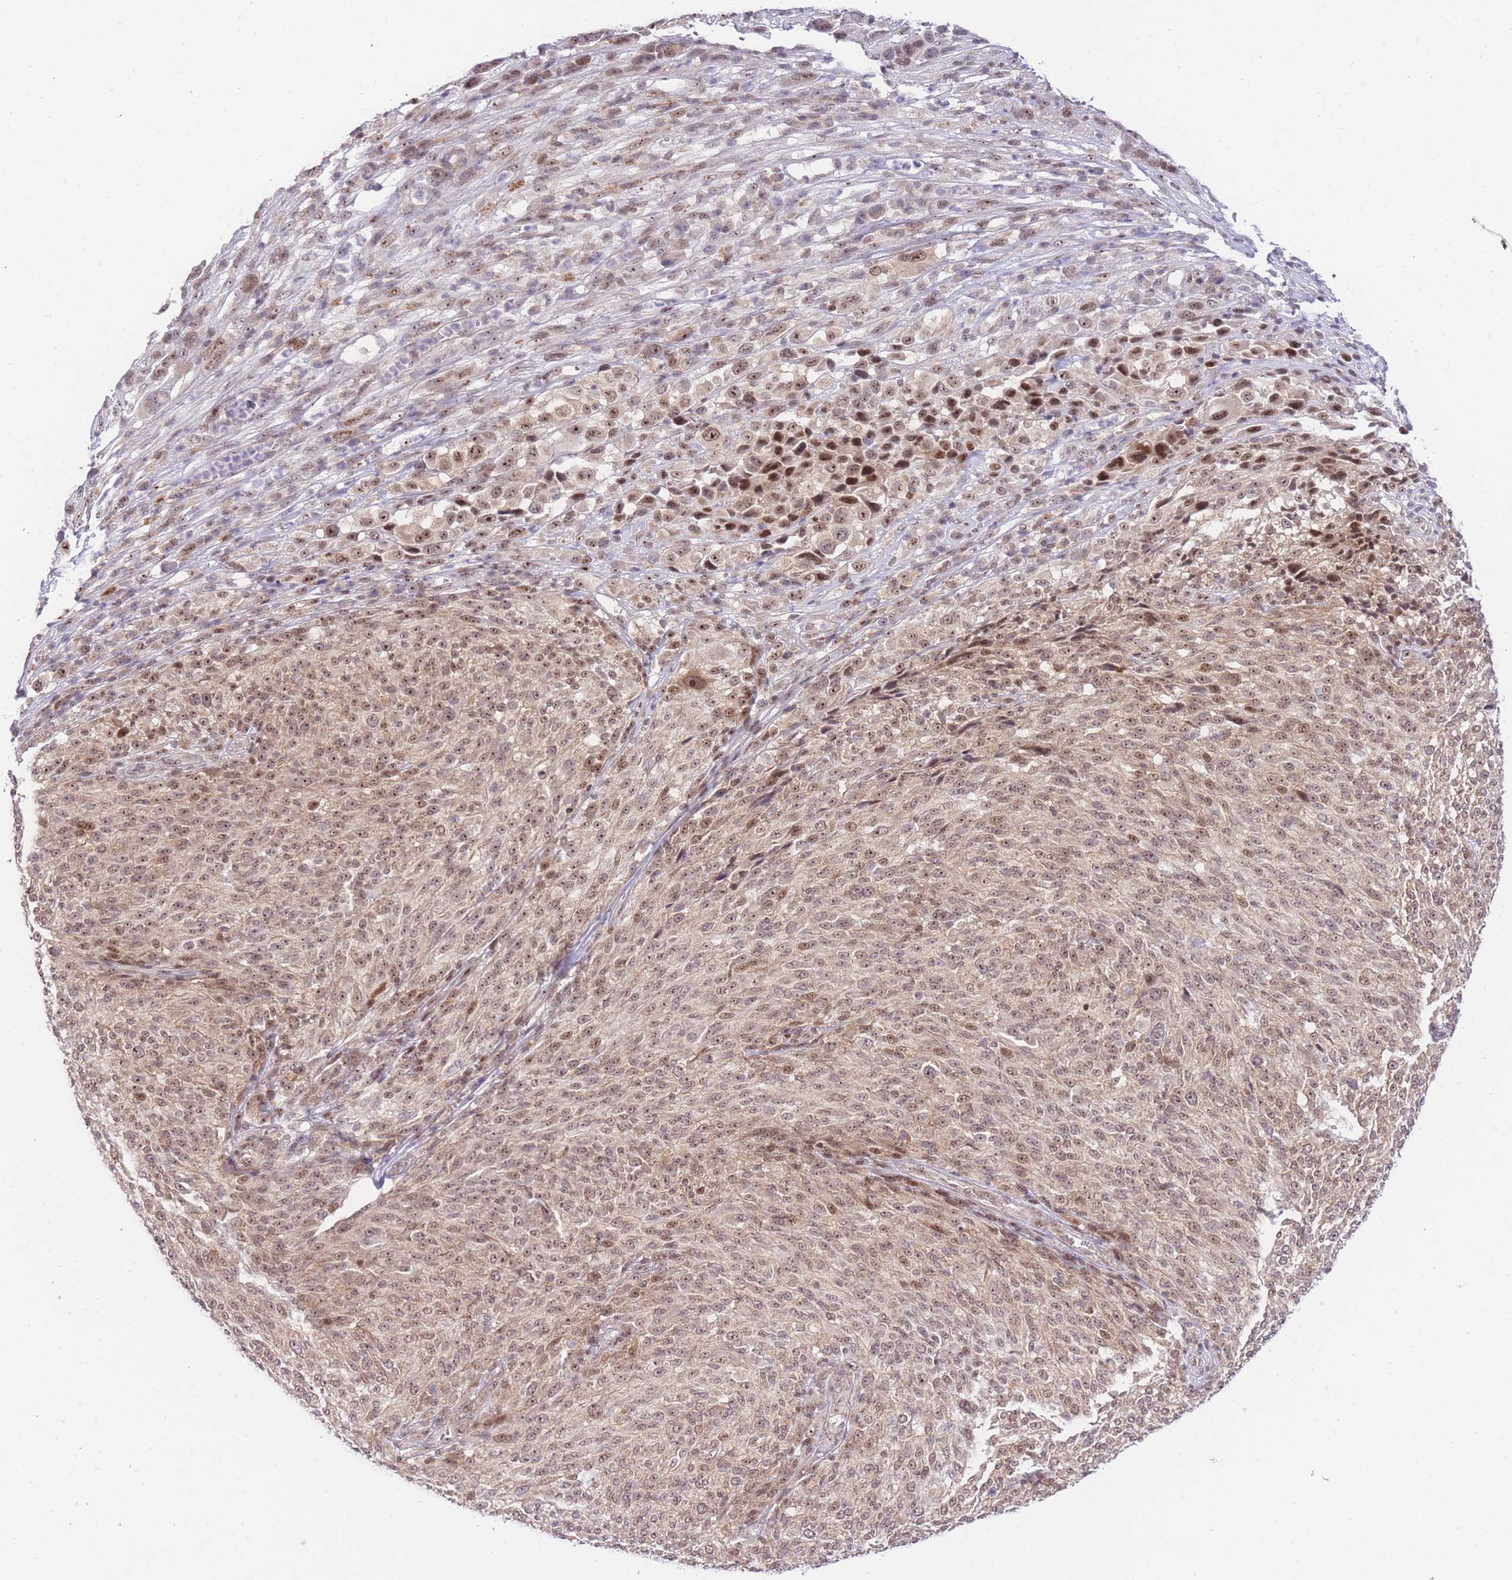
{"staining": {"intensity": "moderate", "quantity": ">75%", "location": "cytoplasmic/membranous,nuclear"}, "tissue": "melanoma", "cell_type": "Tumor cells", "image_type": "cancer", "snomed": [{"axis": "morphology", "description": "Malignant melanoma, NOS"}, {"axis": "topography", "description": "Skin of trunk"}], "caption": "Protein analysis of malignant melanoma tissue displays moderate cytoplasmic/membranous and nuclear positivity in about >75% of tumor cells. The protein is shown in brown color, while the nuclei are stained blue.", "gene": "STK39", "patient": {"sex": "male", "age": 71}}